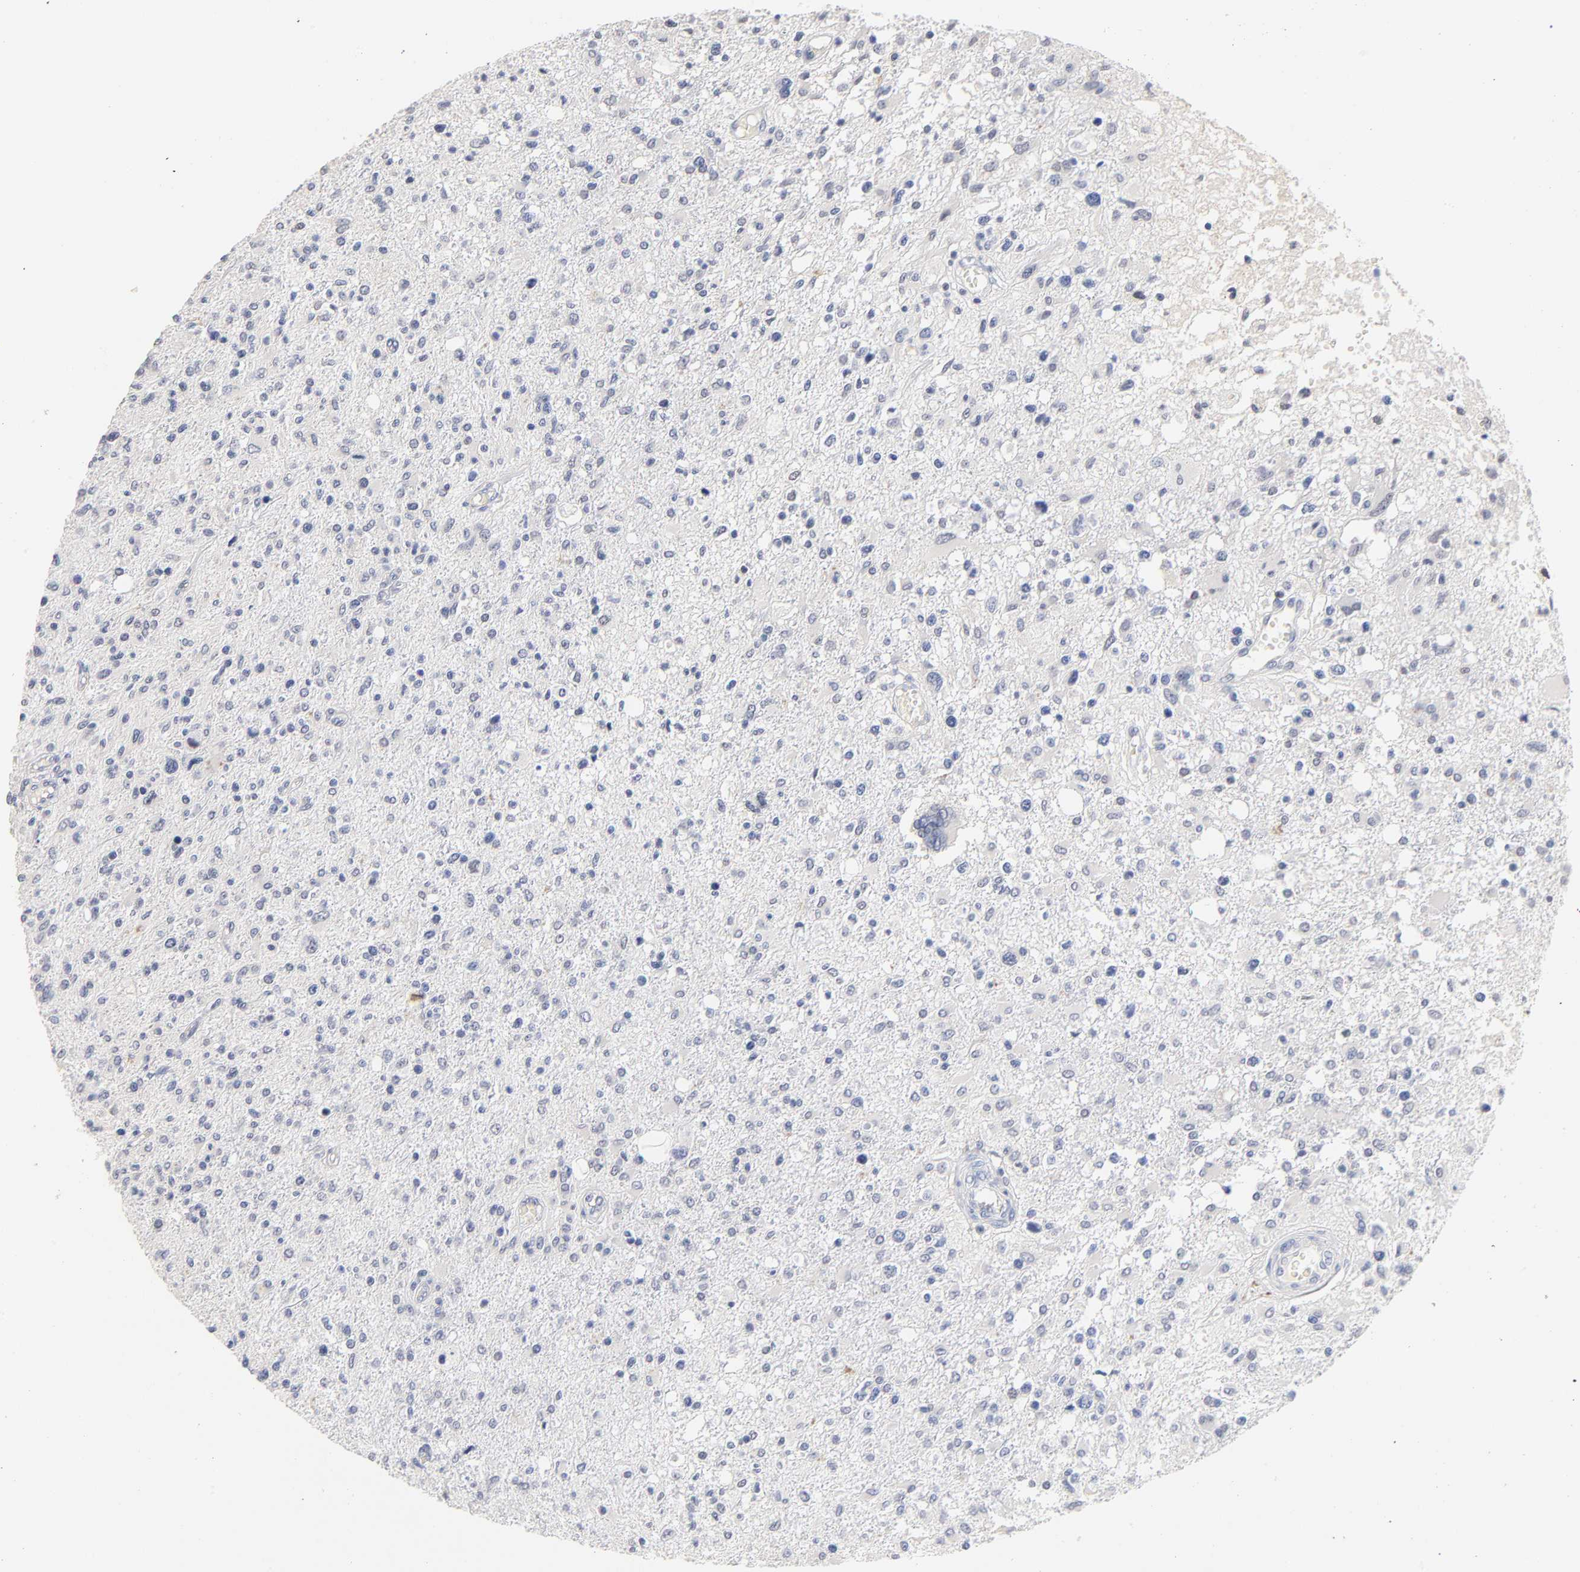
{"staining": {"intensity": "negative", "quantity": "none", "location": "none"}, "tissue": "glioma", "cell_type": "Tumor cells", "image_type": "cancer", "snomed": [{"axis": "morphology", "description": "Glioma, malignant, High grade"}, {"axis": "topography", "description": "Cerebral cortex"}], "caption": "Human malignant glioma (high-grade) stained for a protein using immunohistochemistry displays no expression in tumor cells.", "gene": "ORC2", "patient": {"sex": "male", "age": 76}}